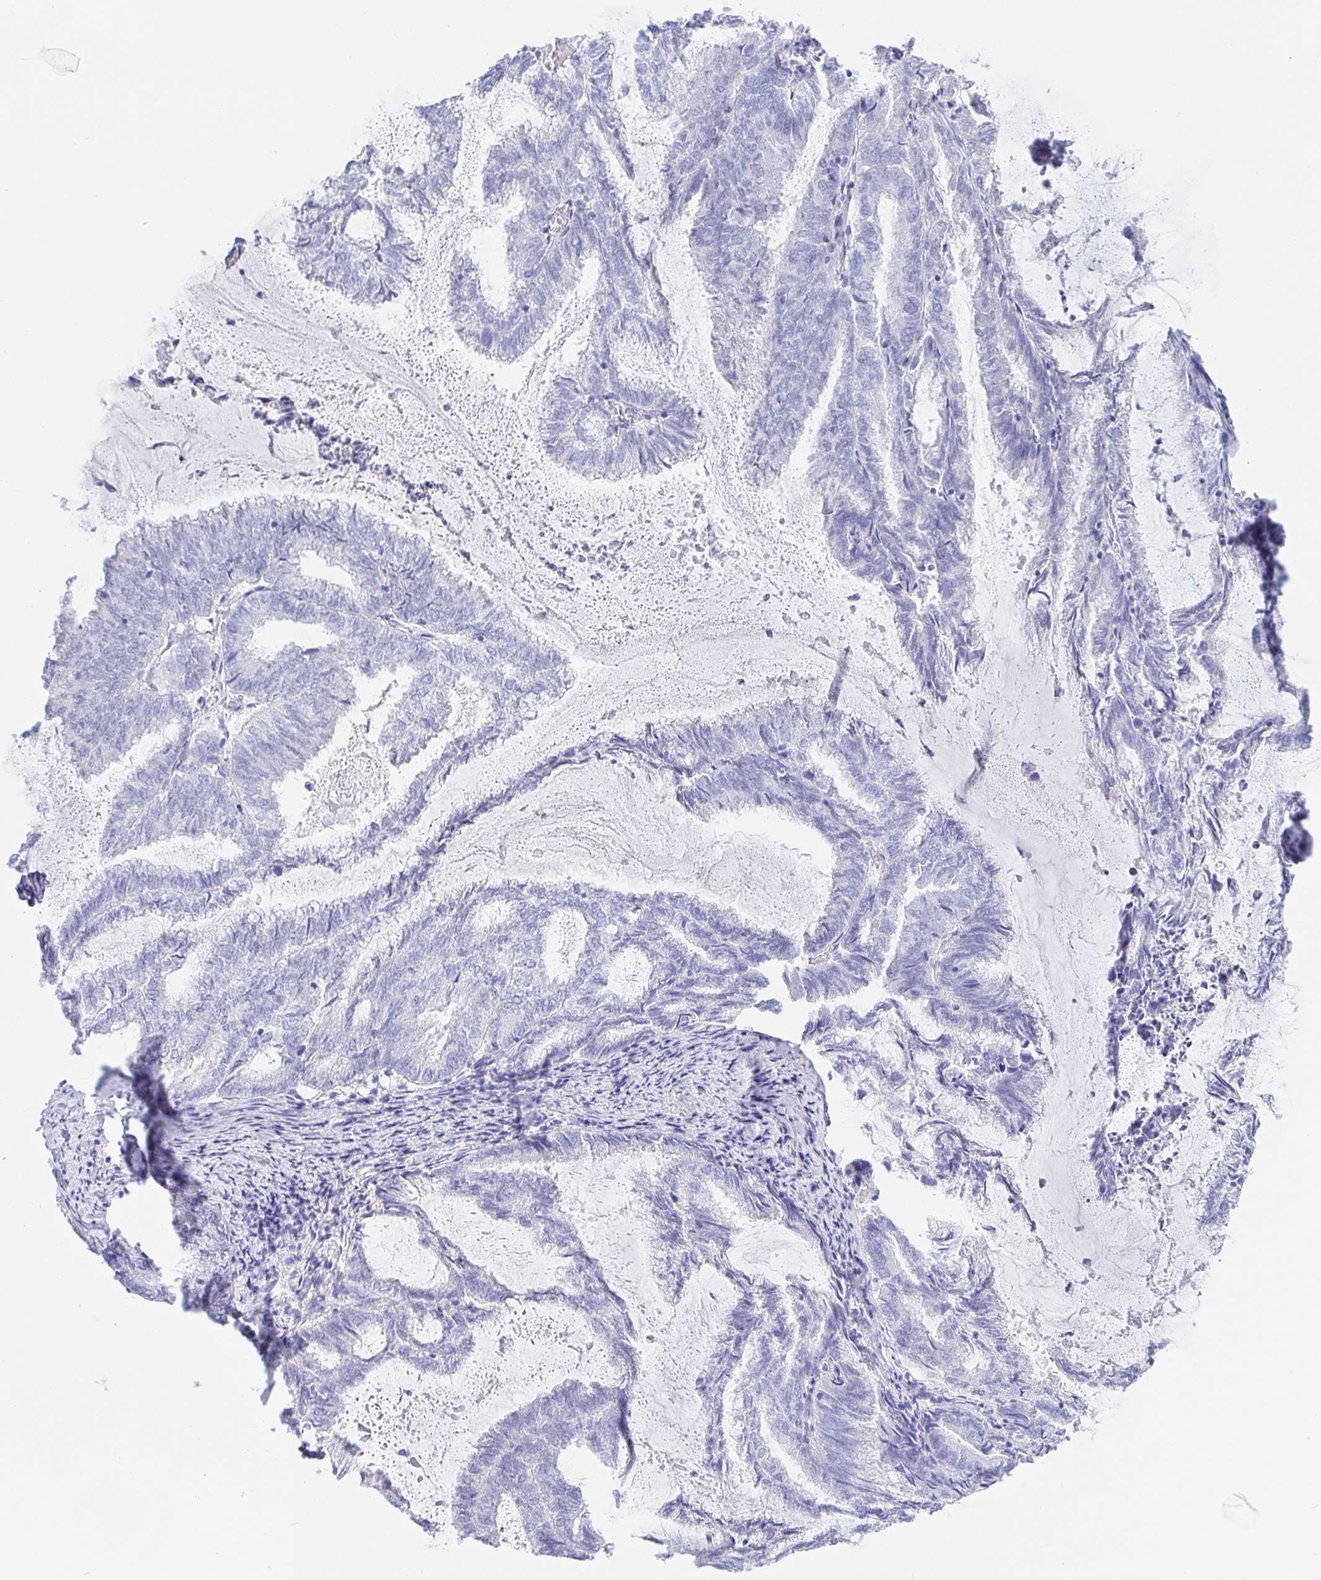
{"staining": {"intensity": "negative", "quantity": "none", "location": "none"}, "tissue": "endometrial cancer", "cell_type": "Tumor cells", "image_type": "cancer", "snomed": [{"axis": "morphology", "description": "Adenocarcinoma, NOS"}, {"axis": "topography", "description": "Endometrium"}], "caption": "Immunohistochemistry histopathology image of neoplastic tissue: human endometrial adenocarcinoma stained with DAB reveals no significant protein expression in tumor cells. (DAB (3,3'-diaminobenzidine) IHC with hematoxylin counter stain).", "gene": "KCNH6", "patient": {"sex": "female", "age": 80}}